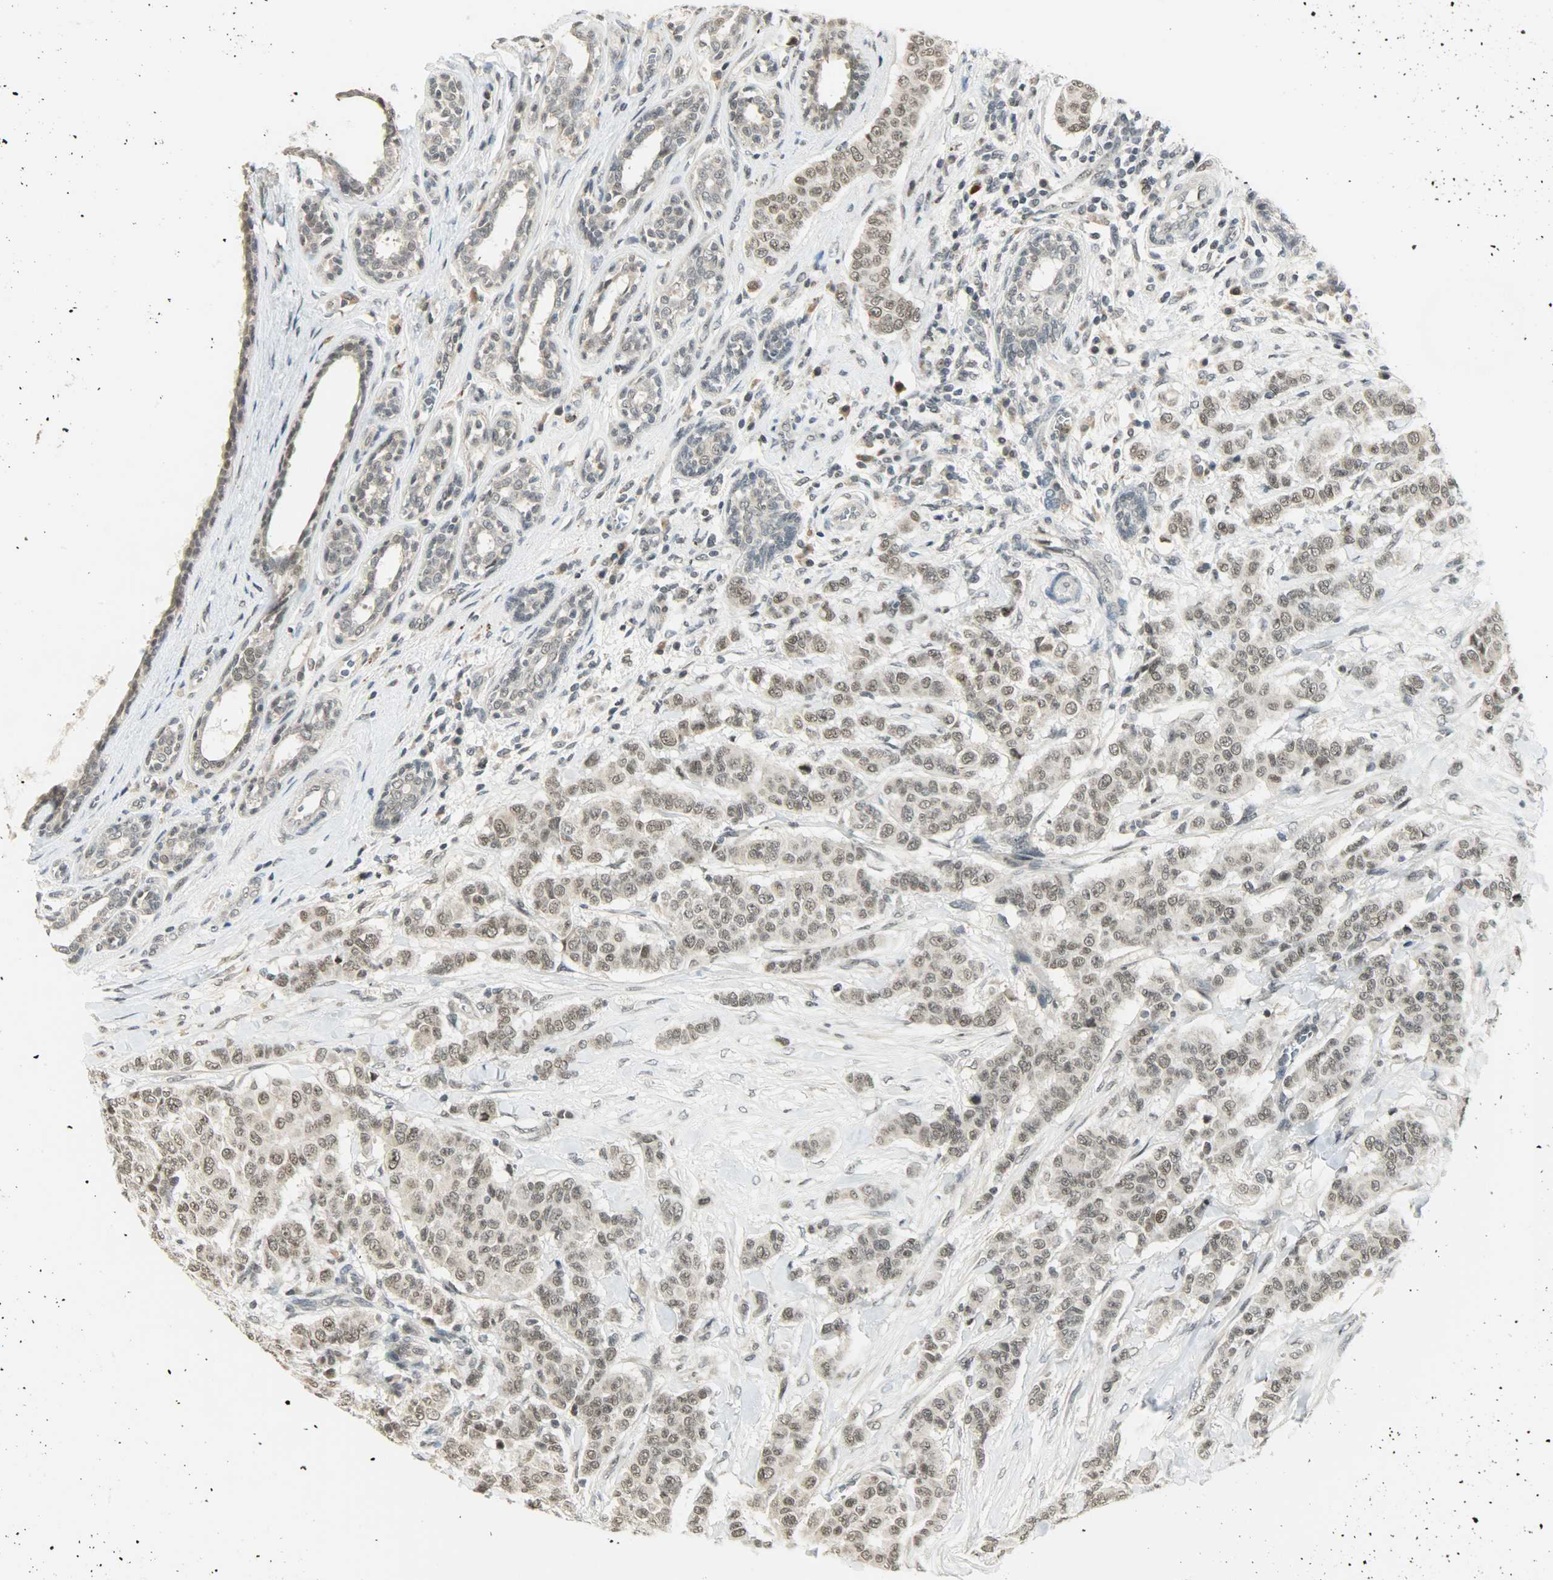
{"staining": {"intensity": "weak", "quantity": ">75%", "location": "nuclear"}, "tissue": "breast cancer", "cell_type": "Tumor cells", "image_type": "cancer", "snomed": [{"axis": "morphology", "description": "Duct carcinoma"}, {"axis": "topography", "description": "Breast"}], "caption": "Weak nuclear protein positivity is identified in approximately >75% of tumor cells in breast cancer (intraductal carcinoma).", "gene": "SMARCA5", "patient": {"sex": "female", "age": 40}}